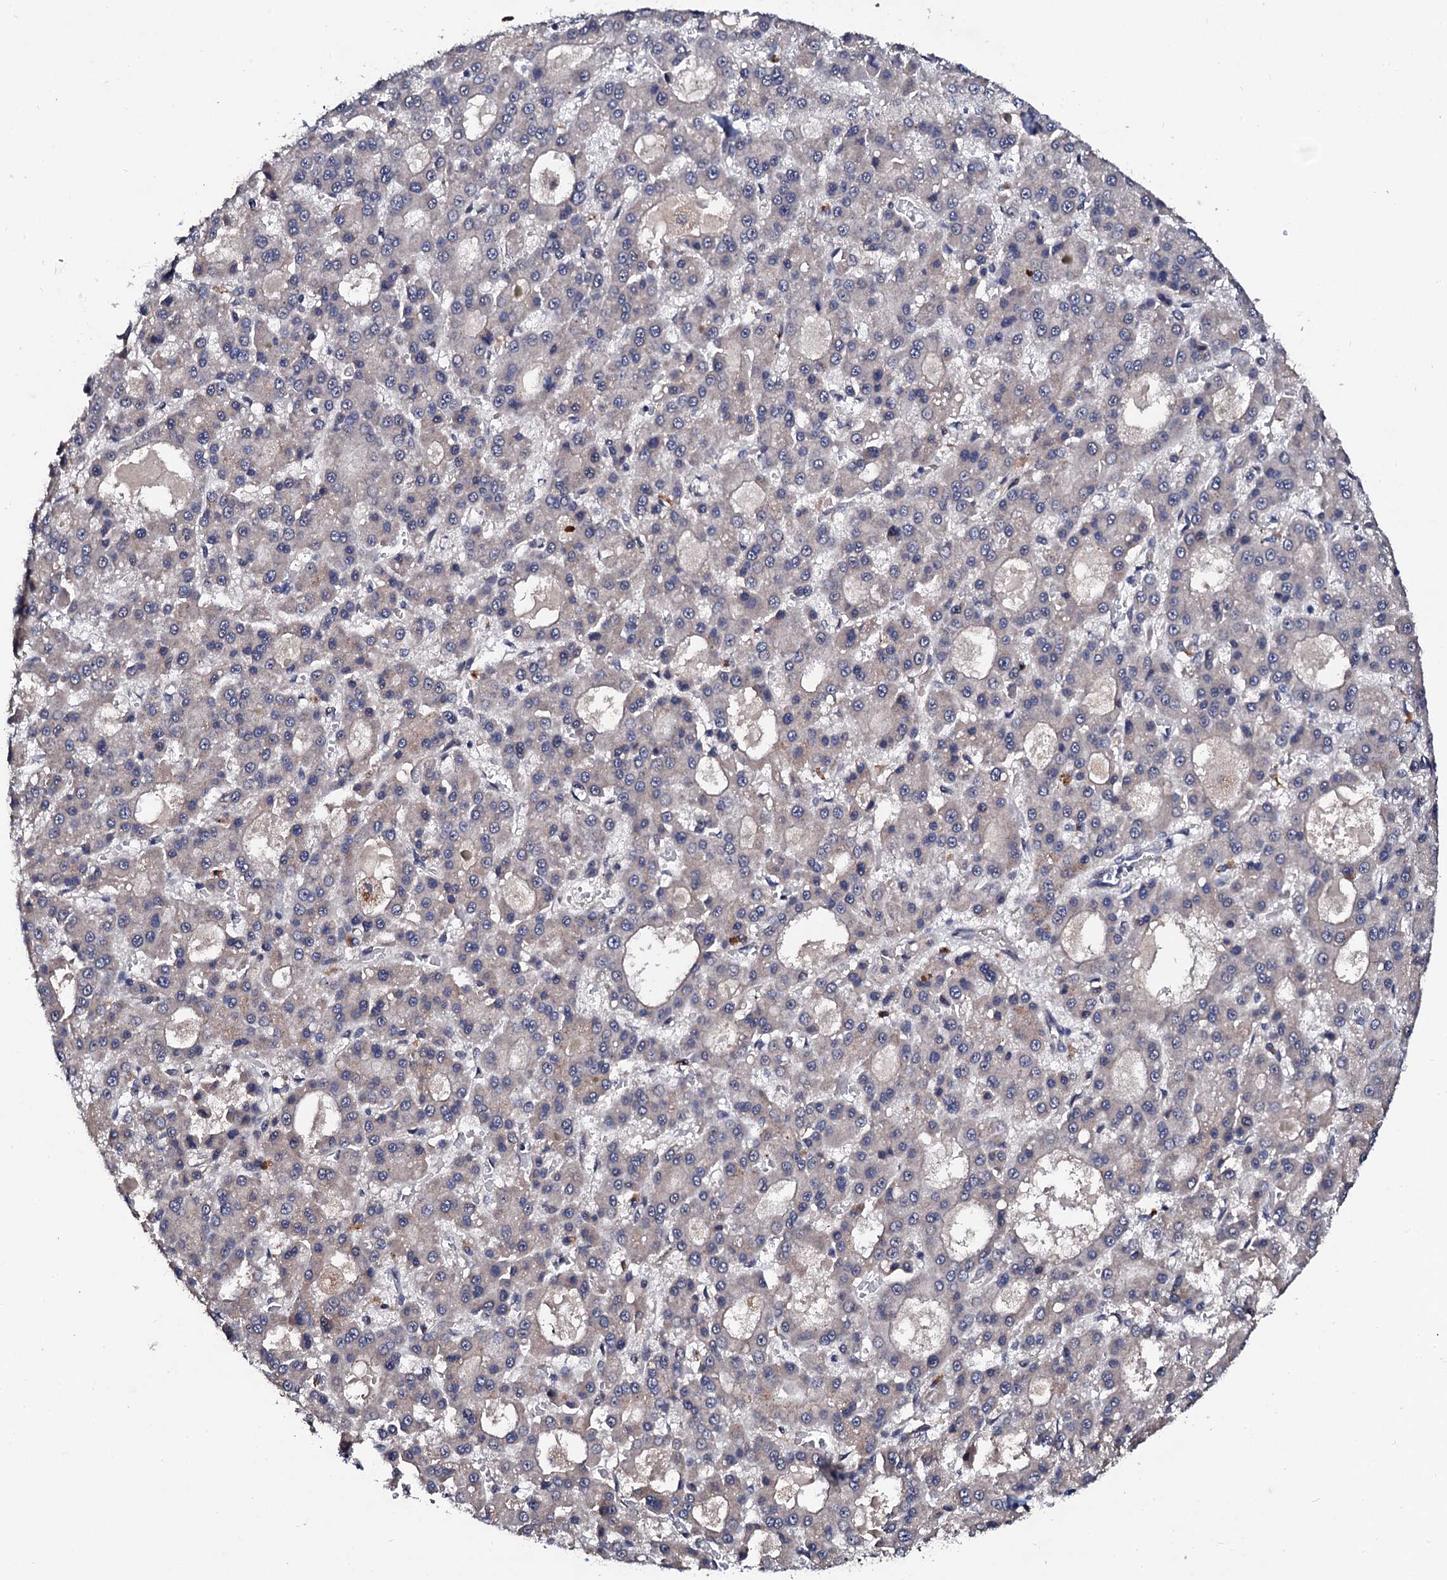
{"staining": {"intensity": "negative", "quantity": "none", "location": "none"}, "tissue": "liver cancer", "cell_type": "Tumor cells", "image_type": "cancer", "snomed": [{"axis": "morphology", "description": "Carcinoma, Hepatocellular, NOS"}, {"axis": "topography", "description": "Liver"}], "caption": "There is no significant expression in tumor cells of liver cancer (hepatocellular carcinoma).", "gene": "IP6K1", "patient": {"sex": "male", "age": 70}}